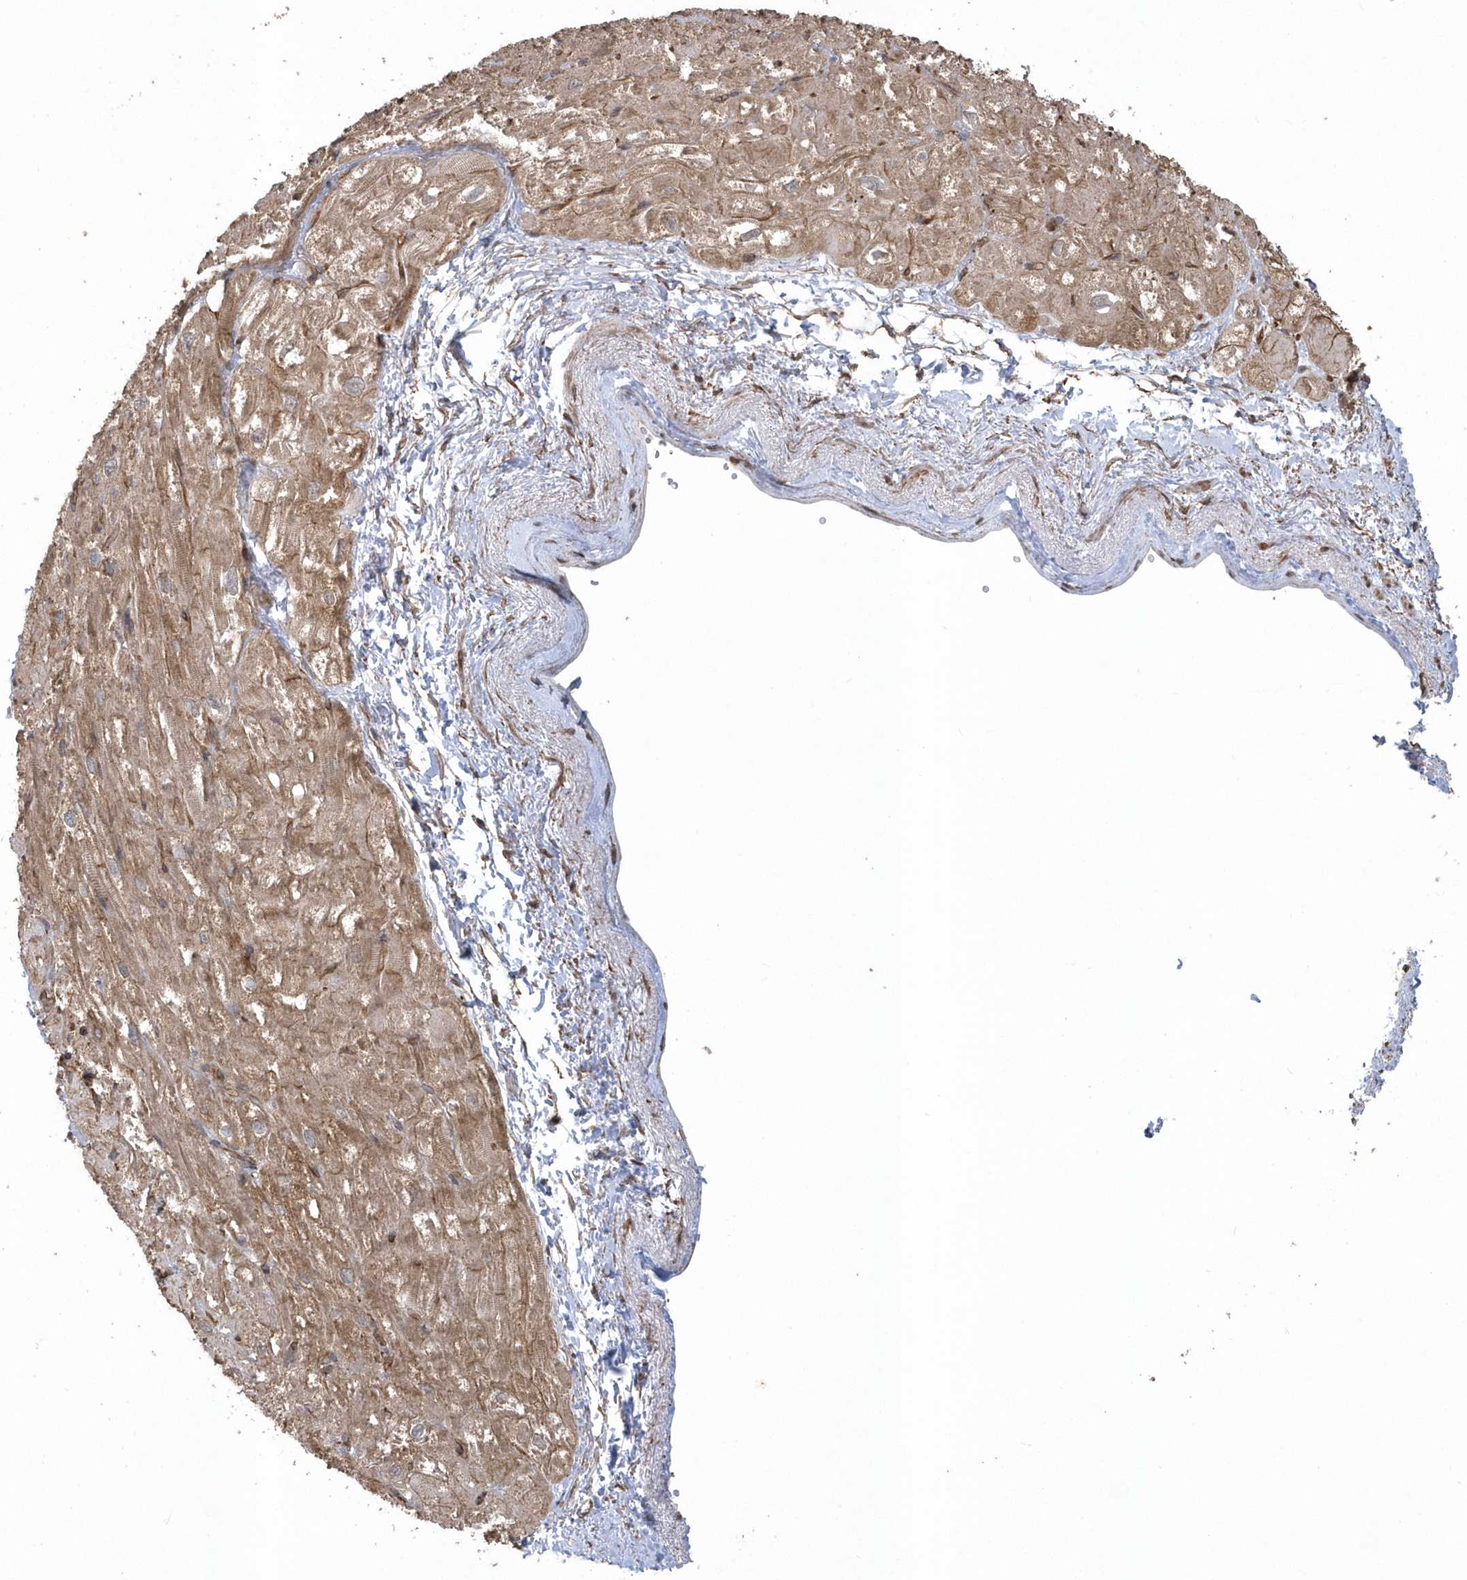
{"staining": {"intensity": "moderate", "quantity": ">75%", "location": "cytoplasmic/membranous"}, "tissue": "heart muscle", "cell_type": "Cardiomyocytes", "image_type": "normal", "snomed": [{"axis": "morphology", "description": "Normal tissue, NOS"}, {"axis": "topography", "description": "Heart"}], "caption": "Moderate cytoplasmic/membranous staining for a protein is appreciated in approximately >75% of cardiomyocytes of normal heart muscle using IHC.", "gene": "HERPUD1", "patient": {"sex": "male", "age": 50}}